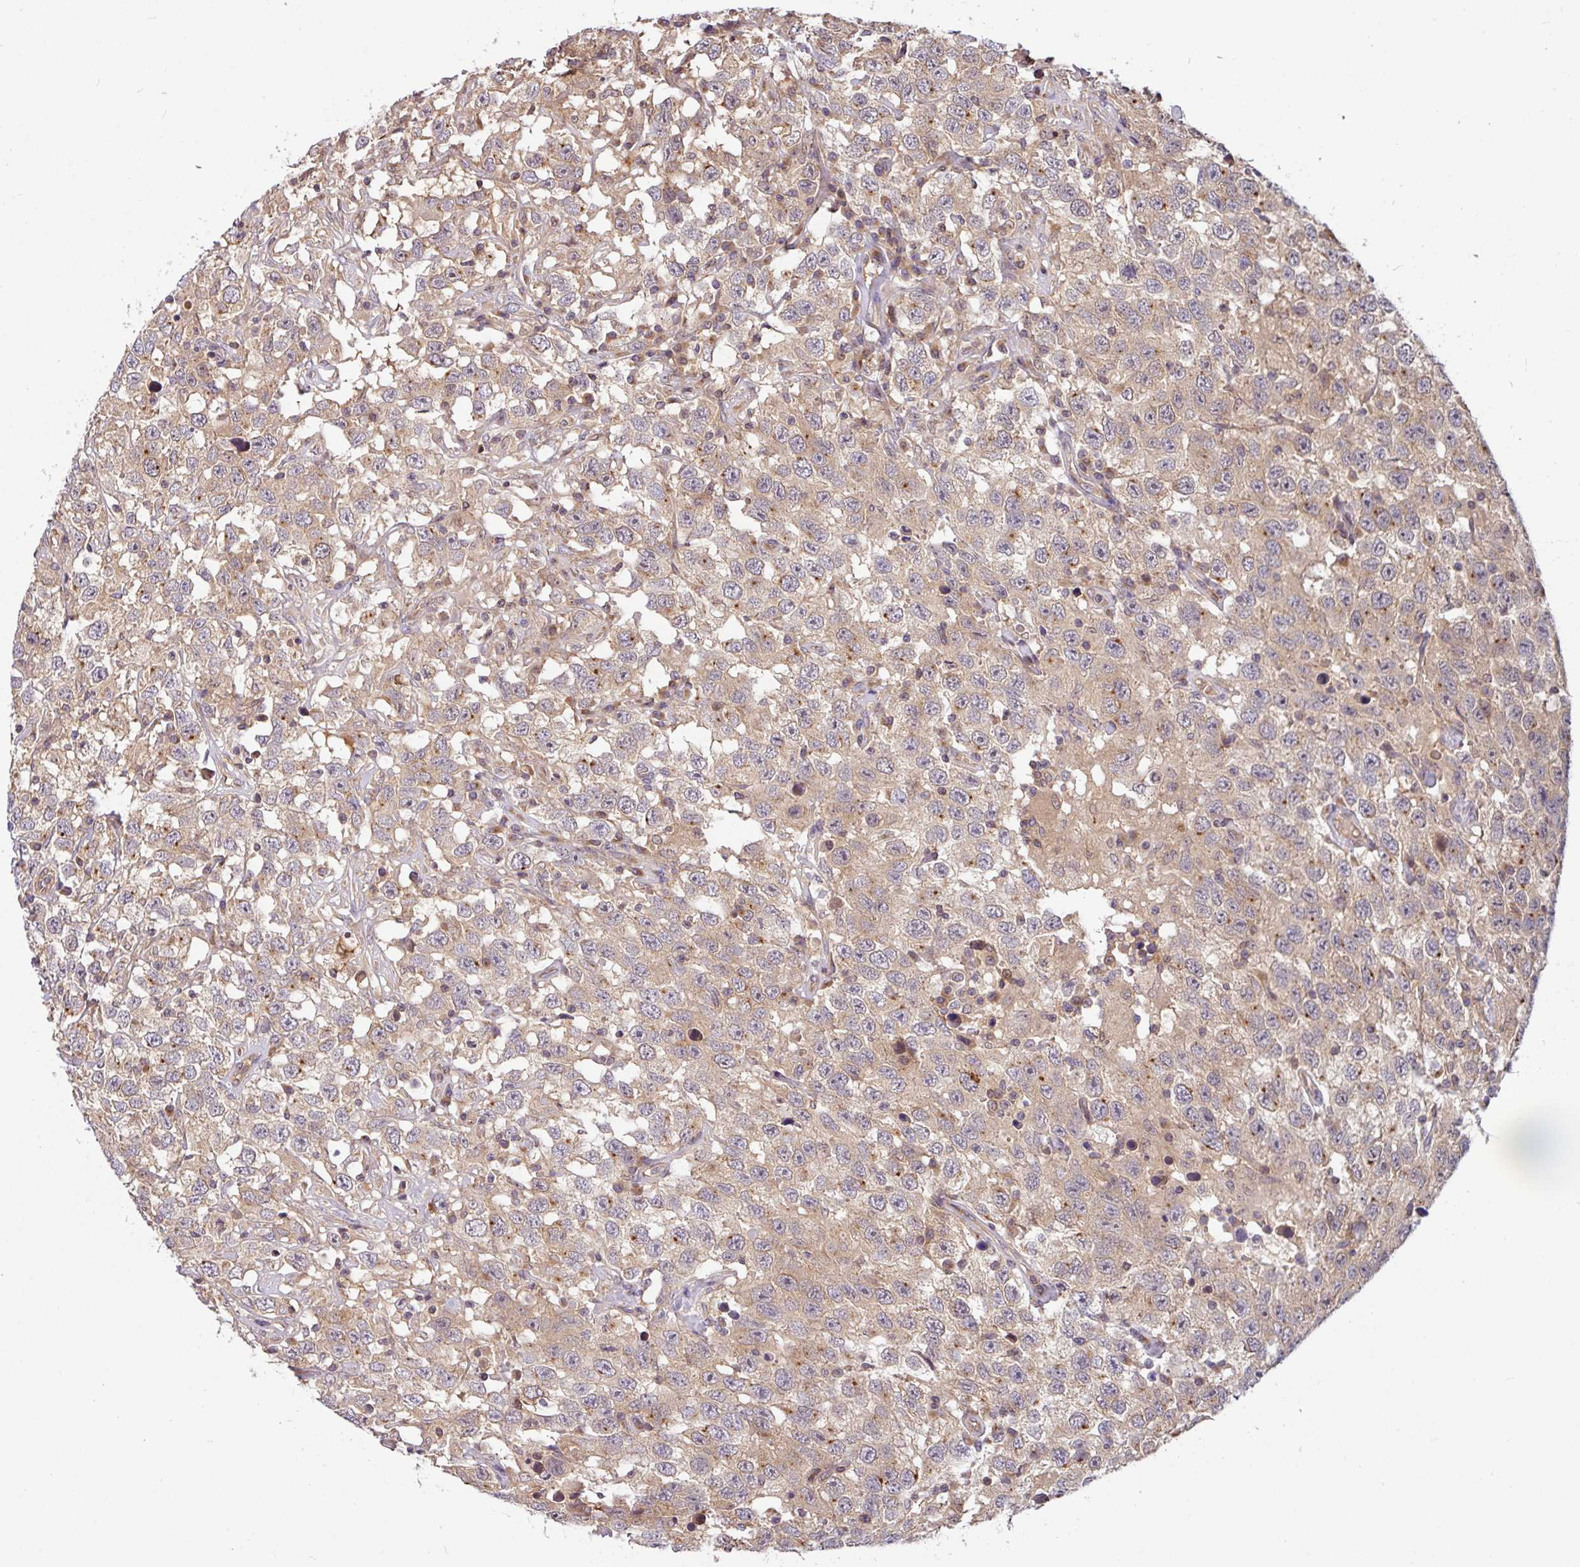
{"staining": {"intensity": "weak", "quantity": "25%-75%", "location": "cytoplasmic/membranous"}, "tissue": "testis cancer", "cell_type": "Tumor cells", "image_type": "cancer", "snomed": [{"axis": "morphology", "description": "Seminoma, NOS"}, {"axis": "topography", "description": "Testis"}], "caption": "Seminoma (testis) tissue demonstrates weak cytoplasmic/membranous staining in about 25%-75% of tumor cells, visualized by immunohistochemistry. (Stains: DAB in brown, nuclei in blue, Microscopy: brightfield microscopy at high magnification).", "gene": "SHB", "patient": {"sex": "male", "age": 41}}